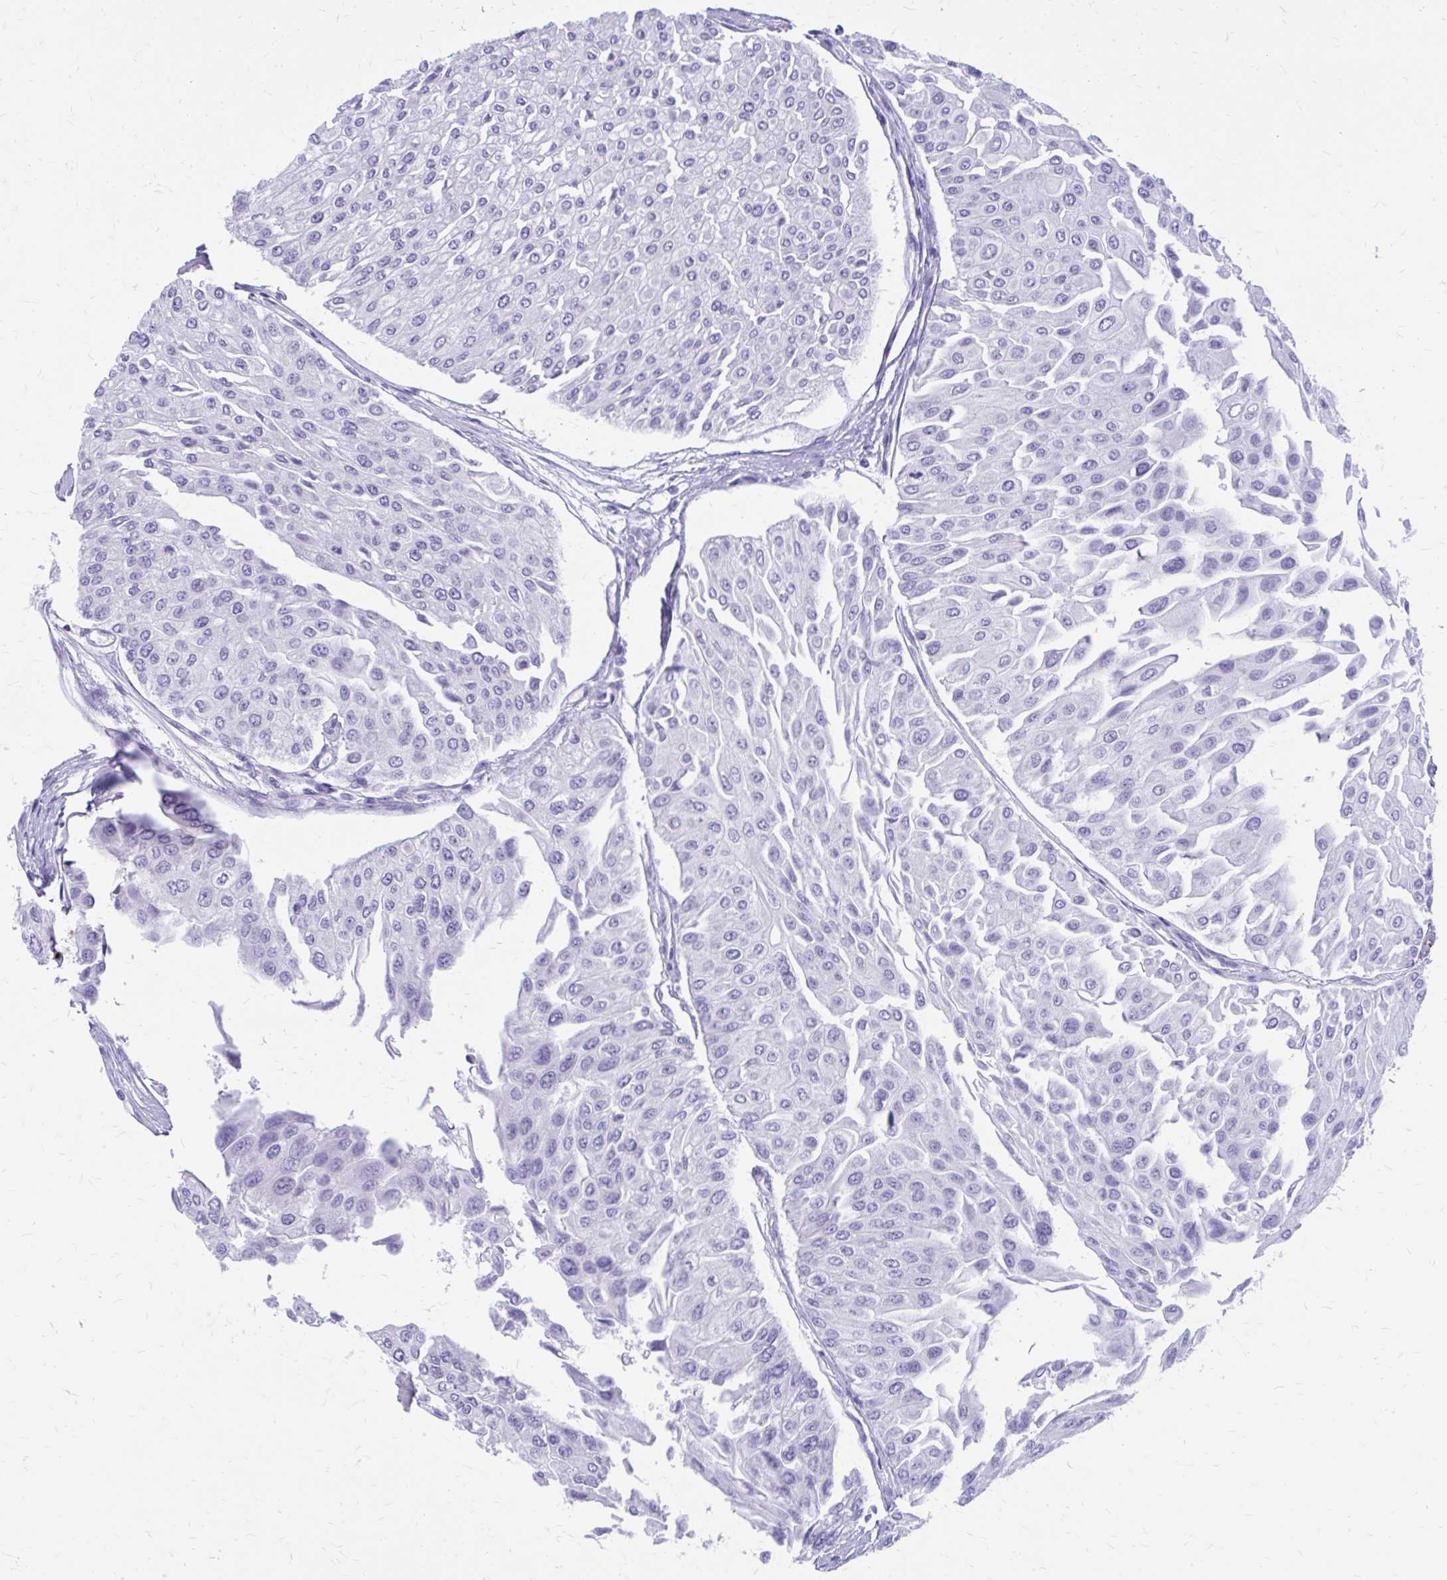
{"staining": {"intensity": "negative", "quantity": "none", "location": "none"}, "tissue": "urothelial cancer", "cell_type": "Tumor cells", "image_type": "cancer", "snomed": [{"axis": "morphology", "description": "Urothelial carcinoma, NOS"}, {"axis": "topography", "description": "Urinary bladder"}], "caption": "The IHC micrograph has no significant positivity in tumor cells of transitional cell carcinoma tissue.", "gene": "SATL1", "patient": {"sex": "male", "age": 67}}